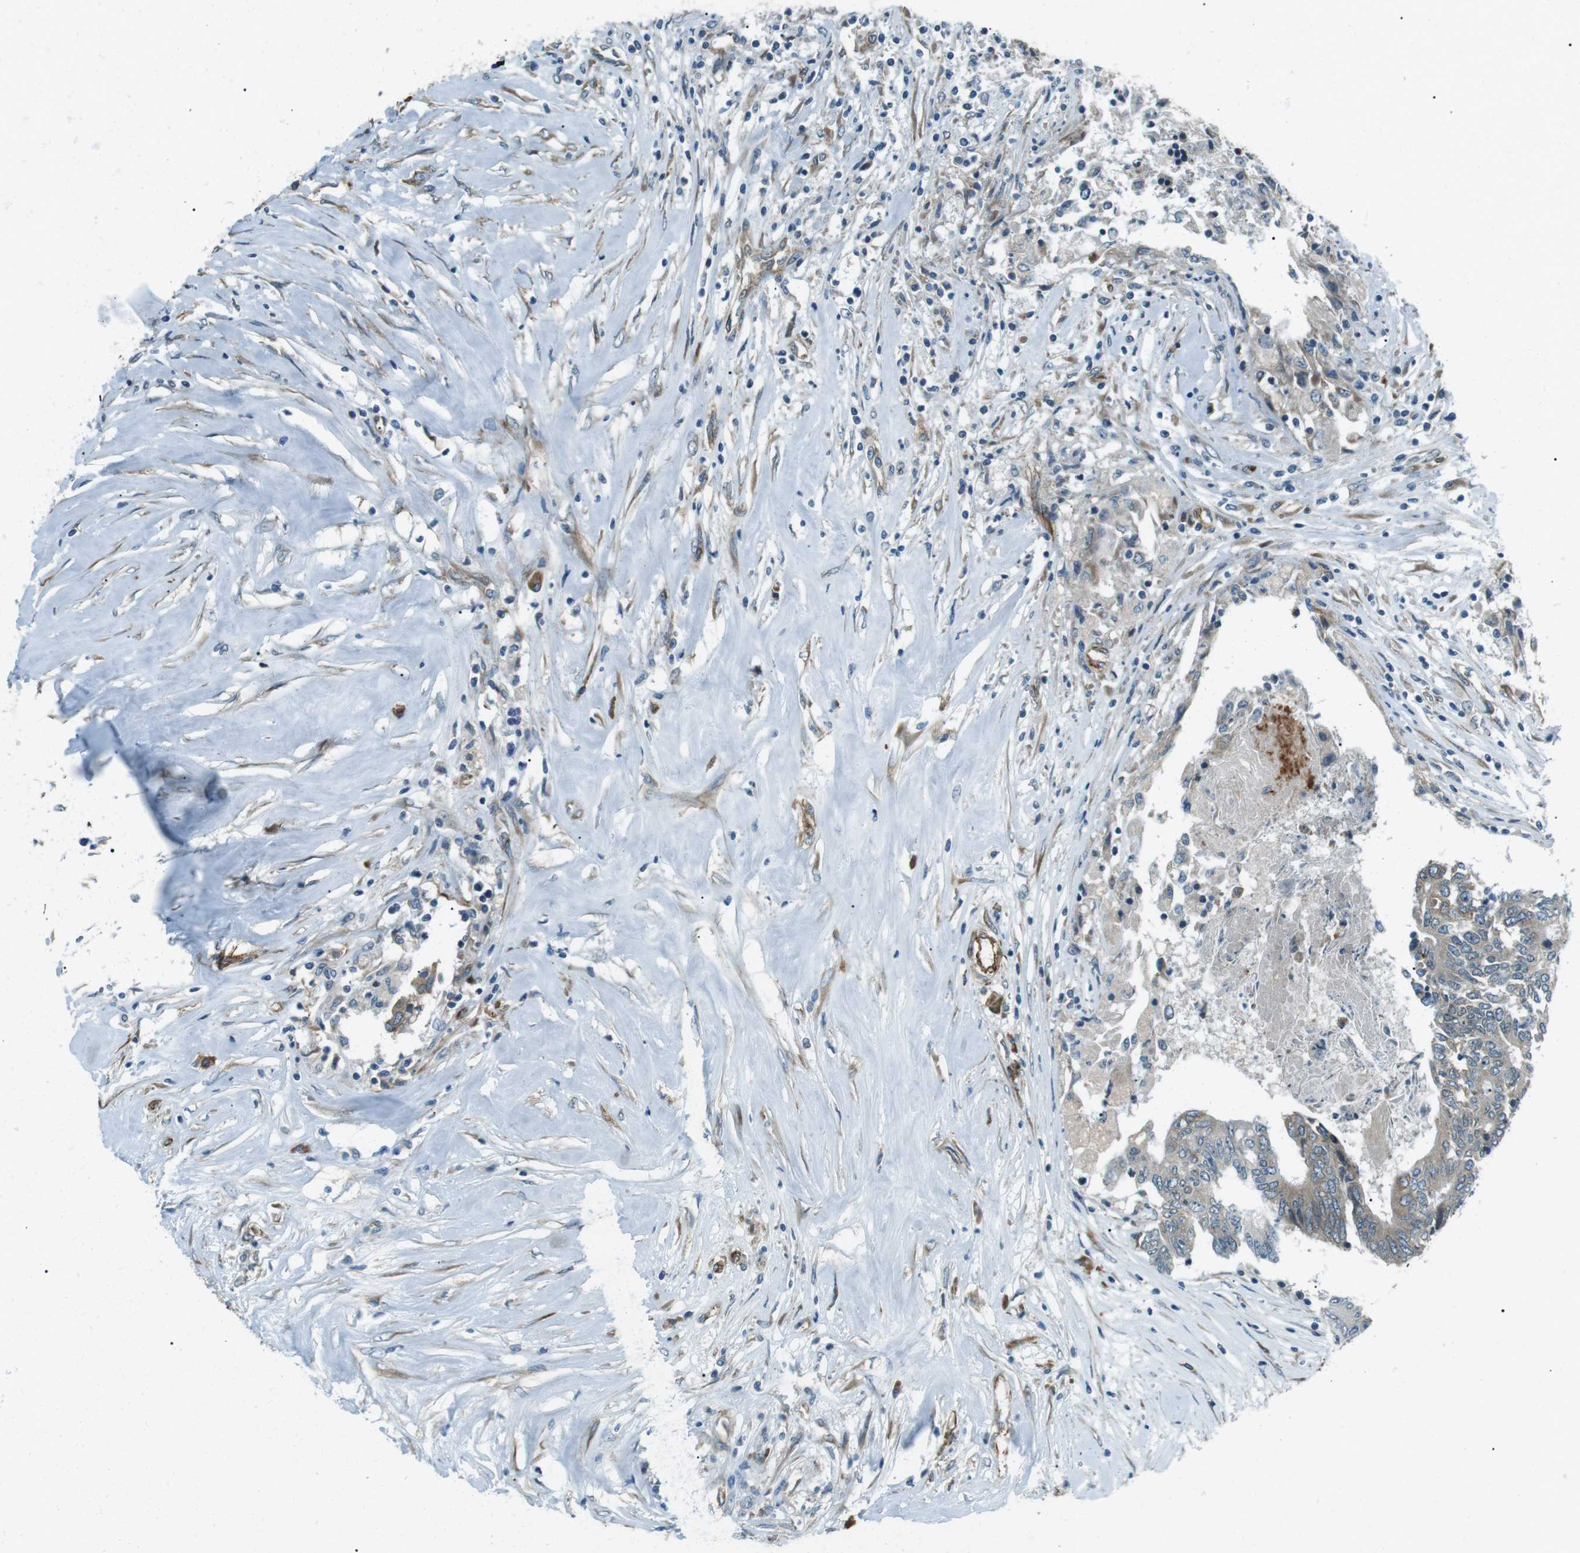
{"staining": {"intensity": "weak", "quantity": "25%-75%", "location": "cytoplasmic/membranous"}, "tissue": "colorectal cancer", "cell_type": "Tumor cells", "image_type": "cancer", "snomed": [{"axis": "morphology", "description": "Adenocarcinoma, NOS"}, {"axis": "topography", "description": "Rectum"}], "caption": "This micrograph exhibits IHC staining of human colorectal adenocarcinoma, with low weak cytoplasmic/membranous staining in approximately 25%-75% of tumor cells.", "gene": "ODR4", "patient": {"sex": "male", "age": 63}}